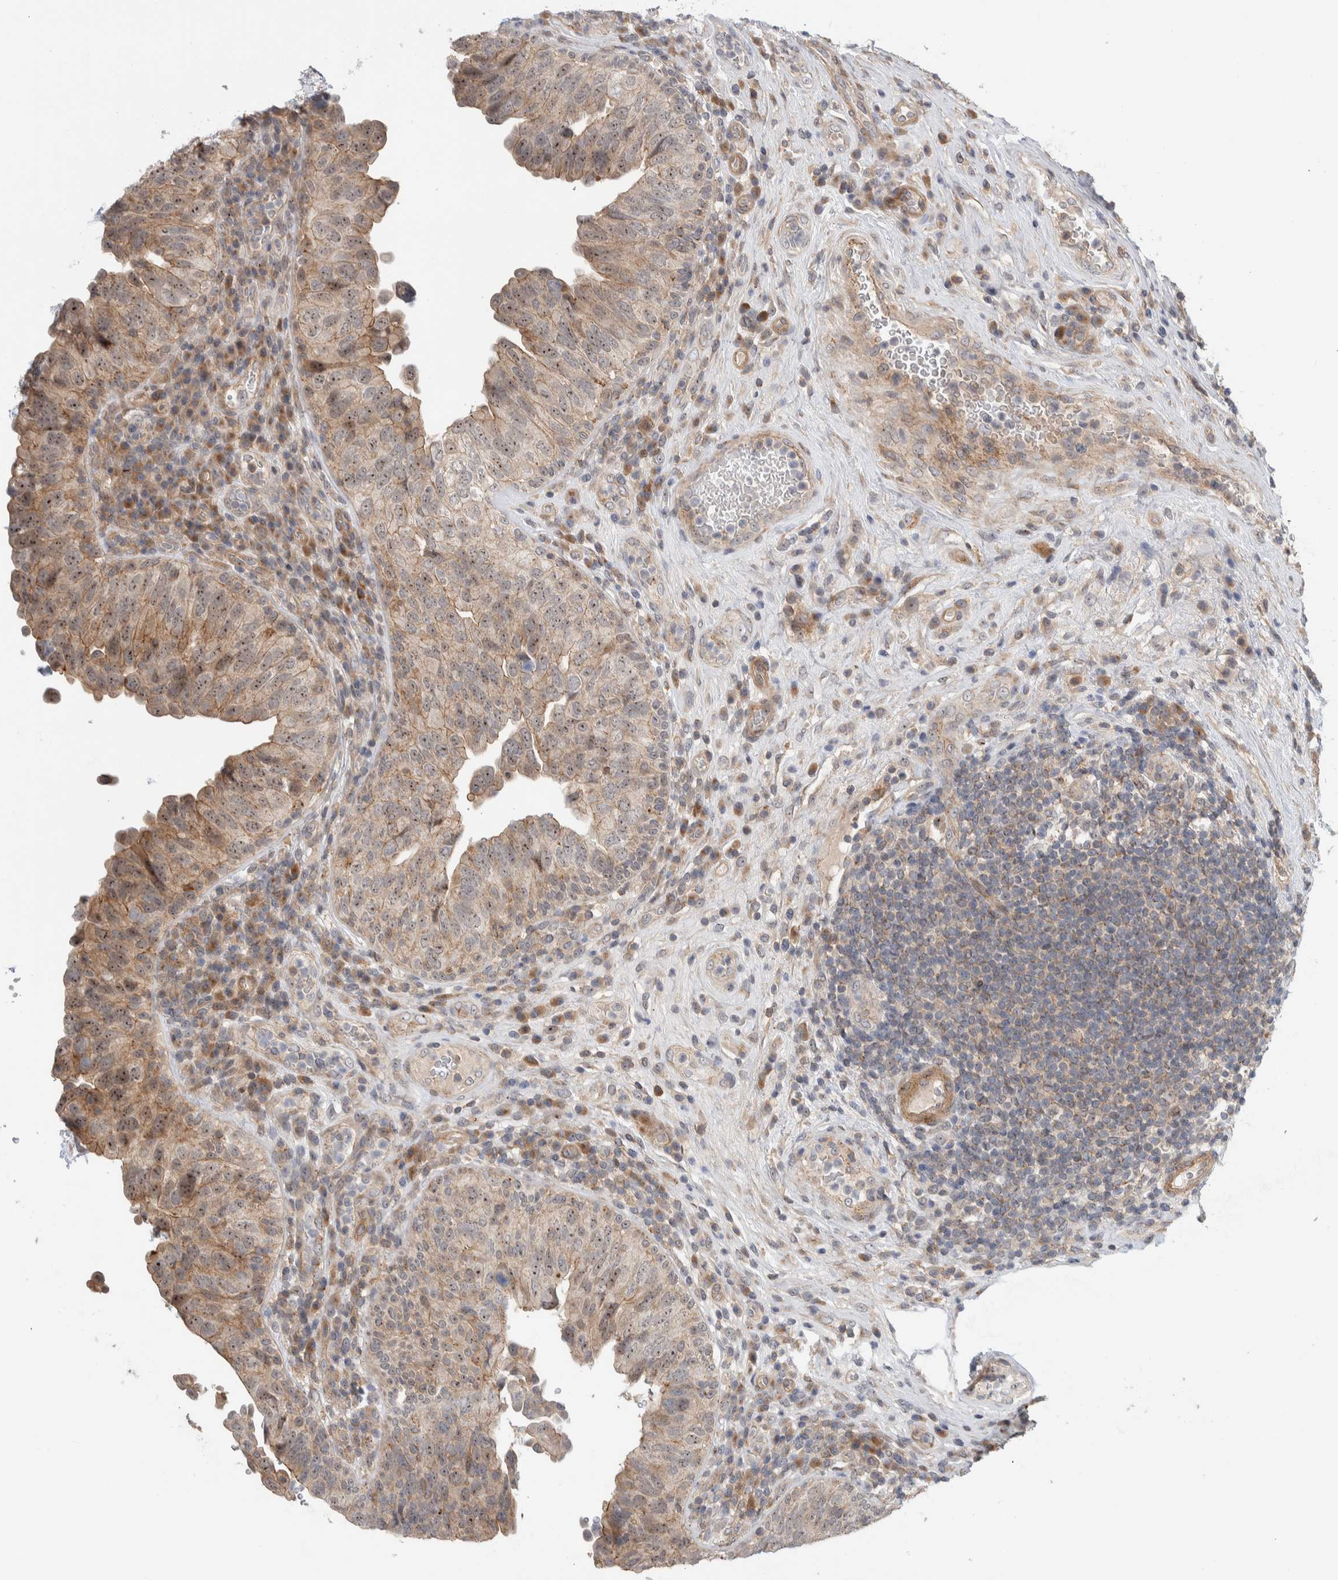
{"staining": {"intensity": "weak", "quantity": ">75%", "location": "cytoplasmic/membranous,nuclear"}, "tissue": "urothelial cancer", "cell_type": "Tumor cells", "image_type": "cancer", "snomed": [{"axis": "morphology", "description": "Urothelial carcinoma, High grade"}, {"axis": "topography", "description": "Urinary bladder"}], "caption": "The immunohistochemical stain labels weak cytoplasmic/membranous and nuclear staining in tumor cells of high-grade urothelial carcinoma tissue. Immunohistochemistry (ihc) stains the protein of interest in brown and the nuclei are stained blue.", "gene": "MPRIP", "patient": {"sex": "female", "age": 82}}